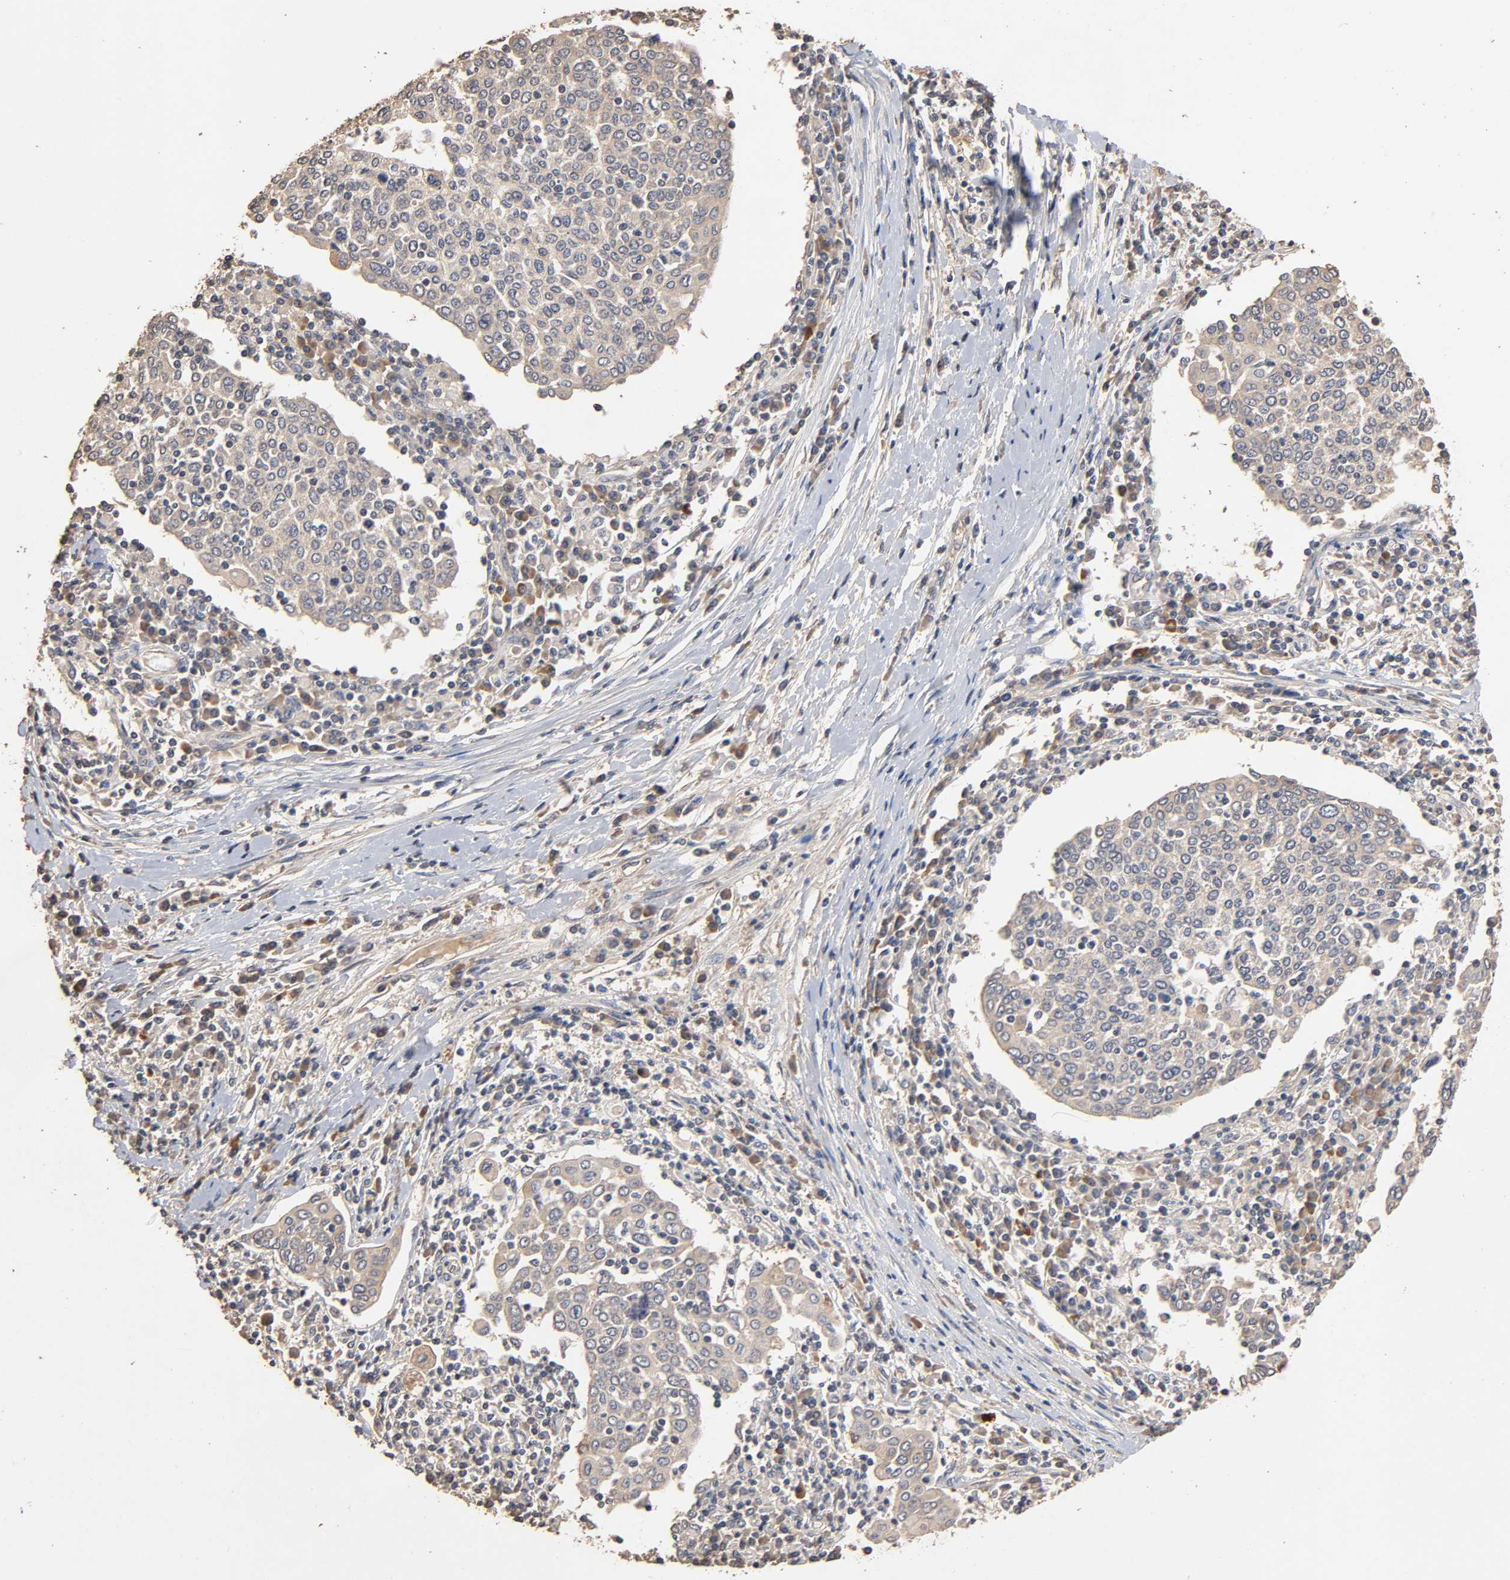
{"staining": {"intensity": "weak", "quantity": "25%-75%", "location": "cytoplasmic/membranous"}, "tissue": "cervical cancer", "cell_type": "Tumor cells", "image_type": "cancer", "snomed": [{"axis": "morphology", "description": "Squamous cell carcinoma, NOS"}, {"axis": "topography", "description": "Cervix"}], "caption": "There is low levels of weak cytoplasmic/membranous staining in tumor cells of cervical squamous cell carcinoma, as demonstrated by immunohistochemical staining (brown color).", "gene": "ARHGEF7", "patient": {"sex": "female", "age": 40}}